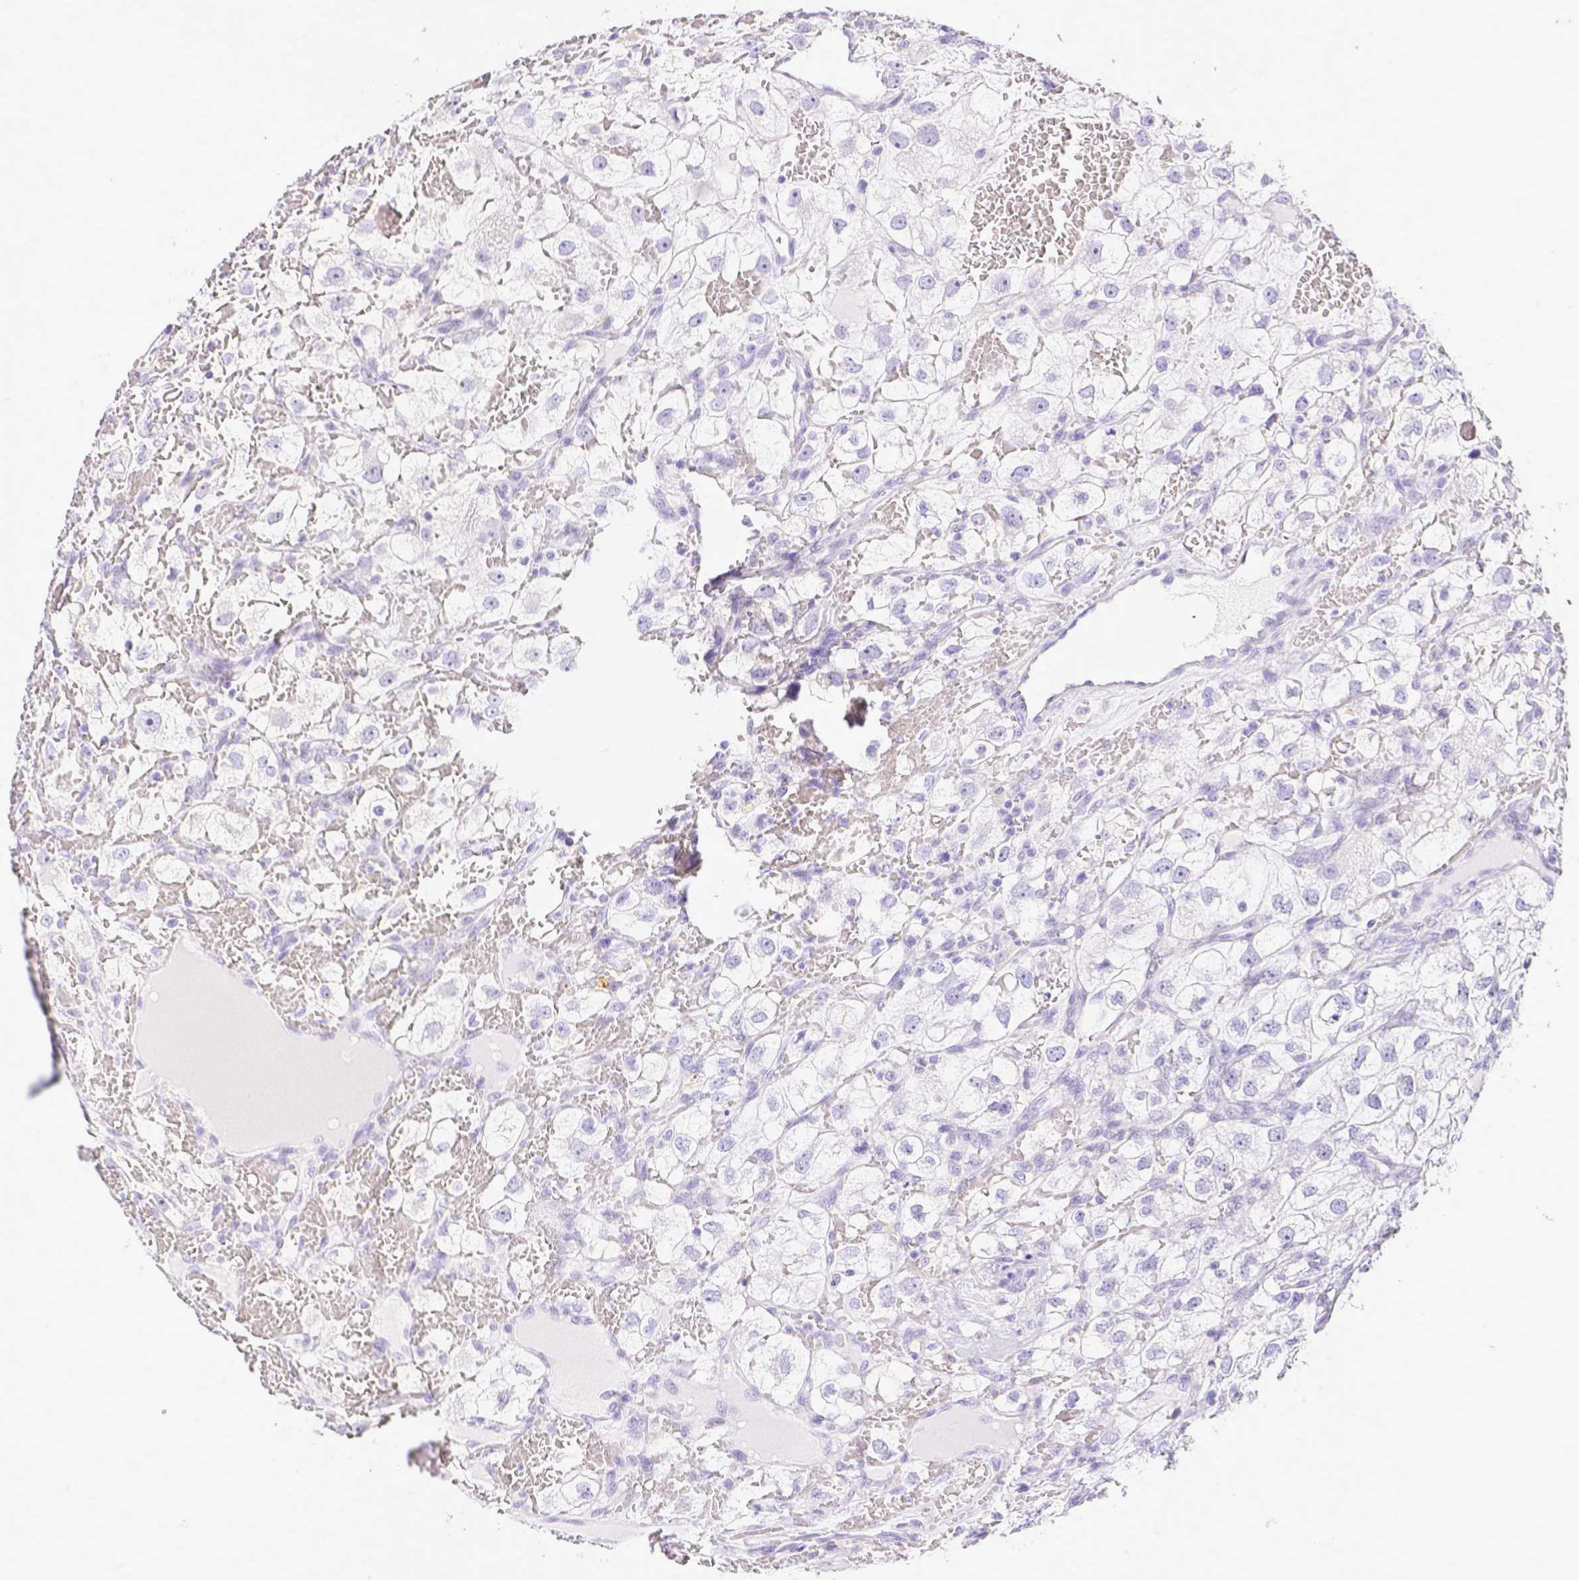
{"staining": {"intensity": "negative", "quantity": "none", "location": "none"}, "tissue": "renal cancer", "cell_type": "Tumor cells", "image_type": "cancer", "snomed": [{"axis": "morphology", "description": "Adenocarcinoma, NOS"}, {"axis": "topography", "description": "Kidney"}], "caption": "DAB (3,3'-diaminobenzidine) immunohistochemical staining of renal cancer displays no significant expression in tumor cells. The staining was performed using DAB (3,3'-diaminobenzidine) to visualize the protein expression in brown, while the nuclei were stained in blue with hematoxylin (Magnification: 20x).", "gene": "ARHGAP36", "patient": {"sex": "male", "age": 59}}